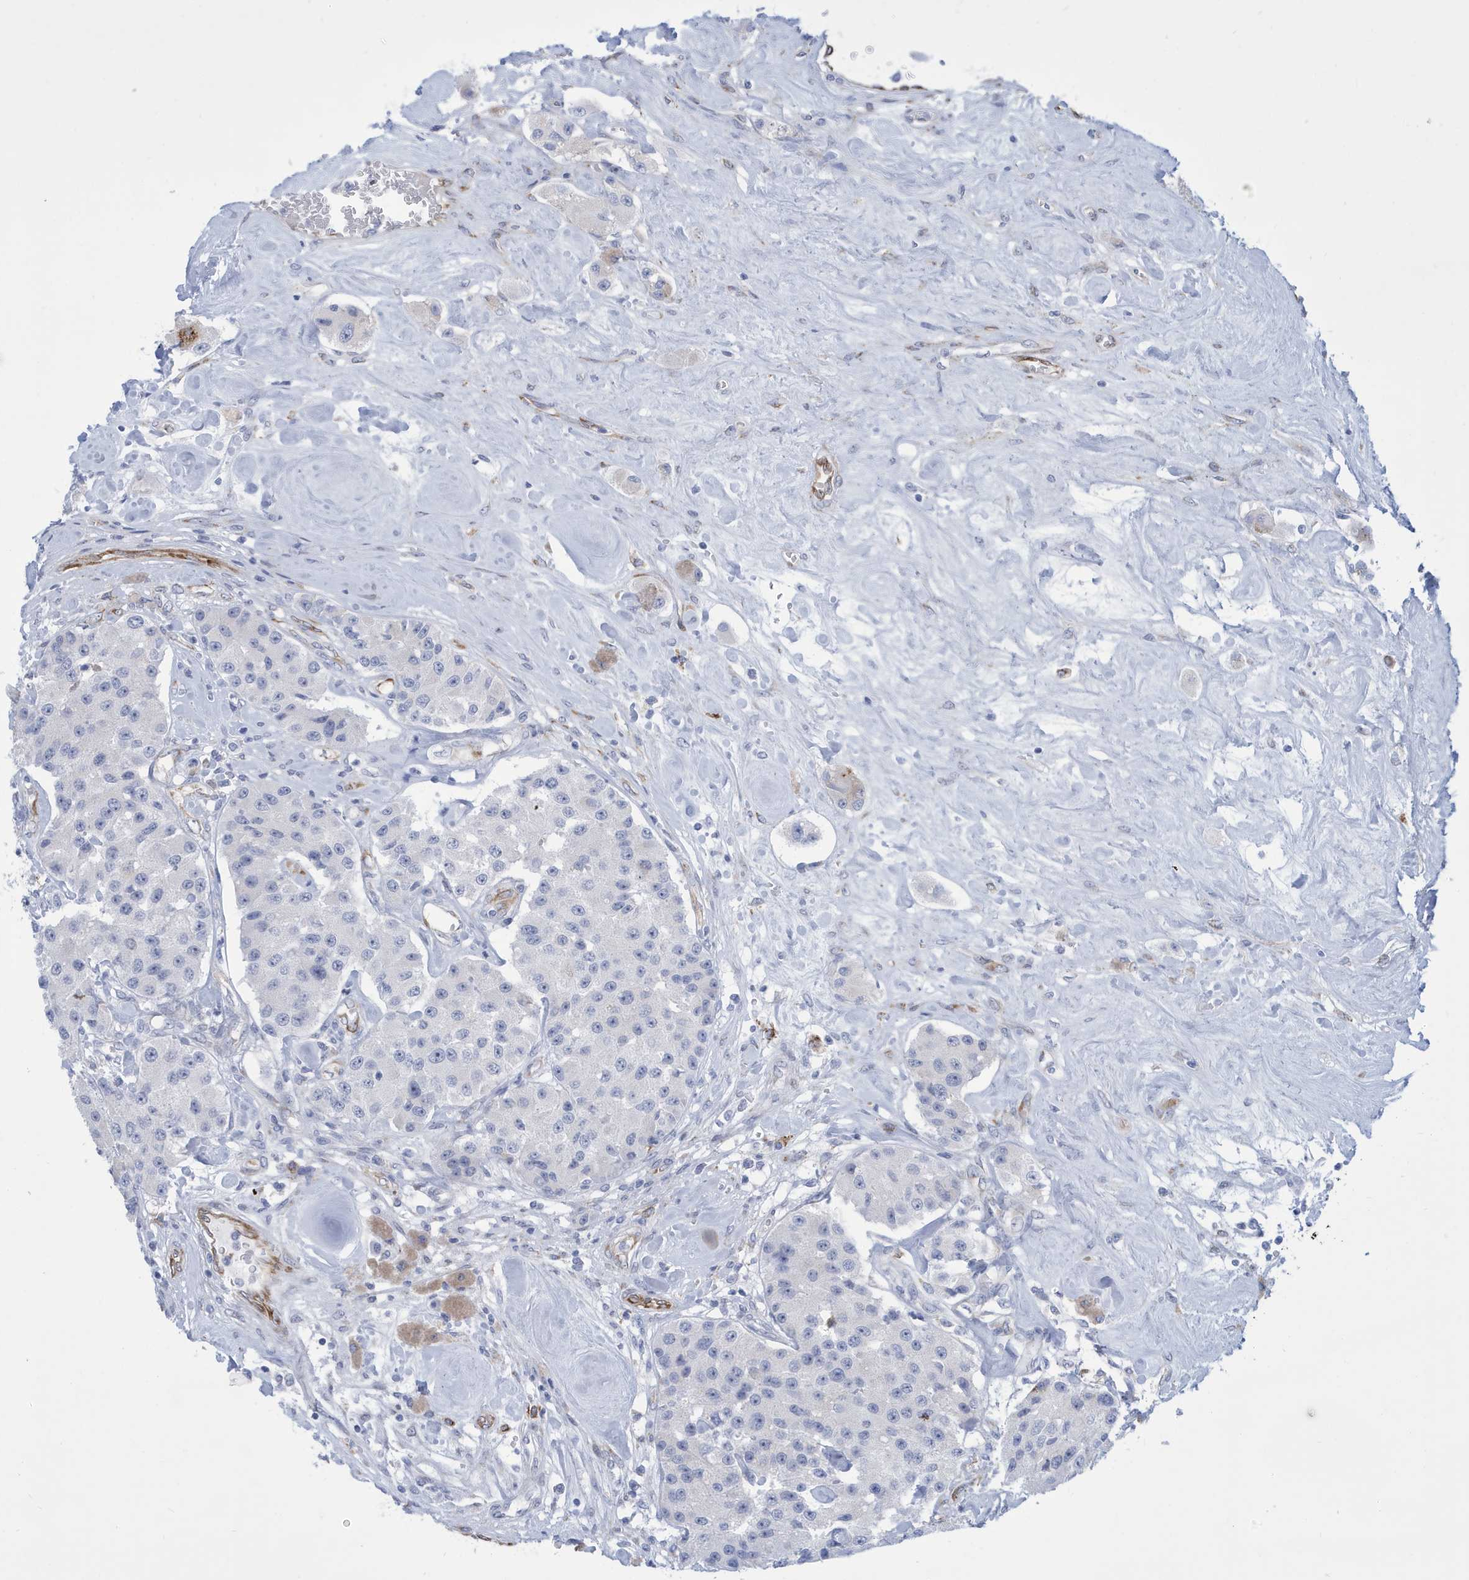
{"staining": {"intensity": "negative", "quantity": "none", "location": "none"}, "tissue": "carcinoid", "cell_type": "Tumor cells", "image_type": "cancer", "snomed": [{"axis": "morphology", "description": "Carcinoid, malignant, NOS"}, {"axis": "topography", "description": "Pancreas"}], "caption": "Histopathology image shows no protein staining in tumor cells of carcinoid tissue.", "gene": "SEMA3F", "patient": {"sex": "male", "age": 41}}